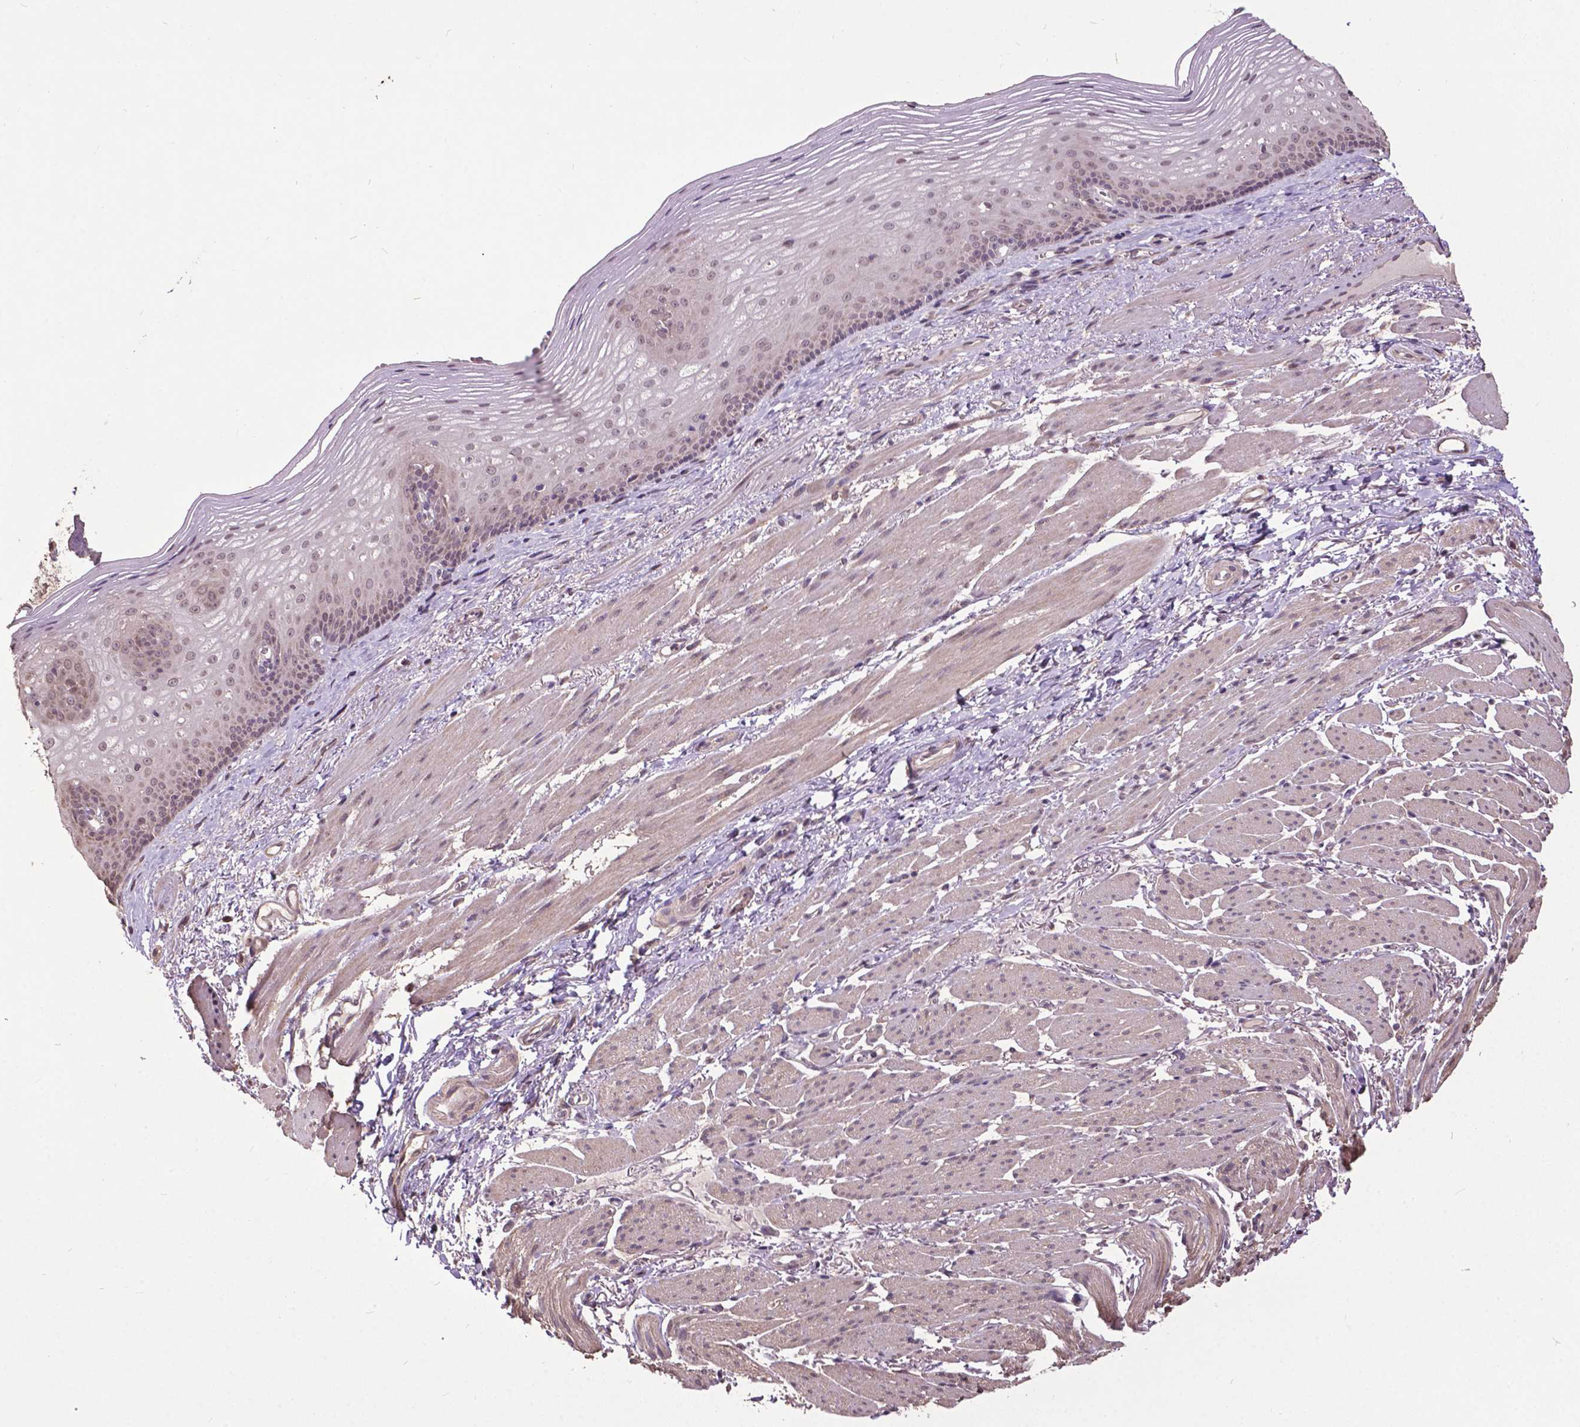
{"staining": {"intensity": "weak", "quantity": "<25%", "location": "cytoplasmic/membranous"}, "tissue": "esophagus", "cell_type": "Squamous epithelial cells", "image_type": "normal", "snomed": [{"axis": "morphology", "description": "Normal tissue, NOS"}, {"axis": "topography", "description": "Esophagus"}], "caption": "Squamous epithelial cells are negative for brown protein staining in unremarkable esophagus. (DAB (3,3'-diaminobenzidine) IHC with hematoxylin counter stain).", "gene": "GLRA2", "patient": {"sex": "male", "age": 76}}